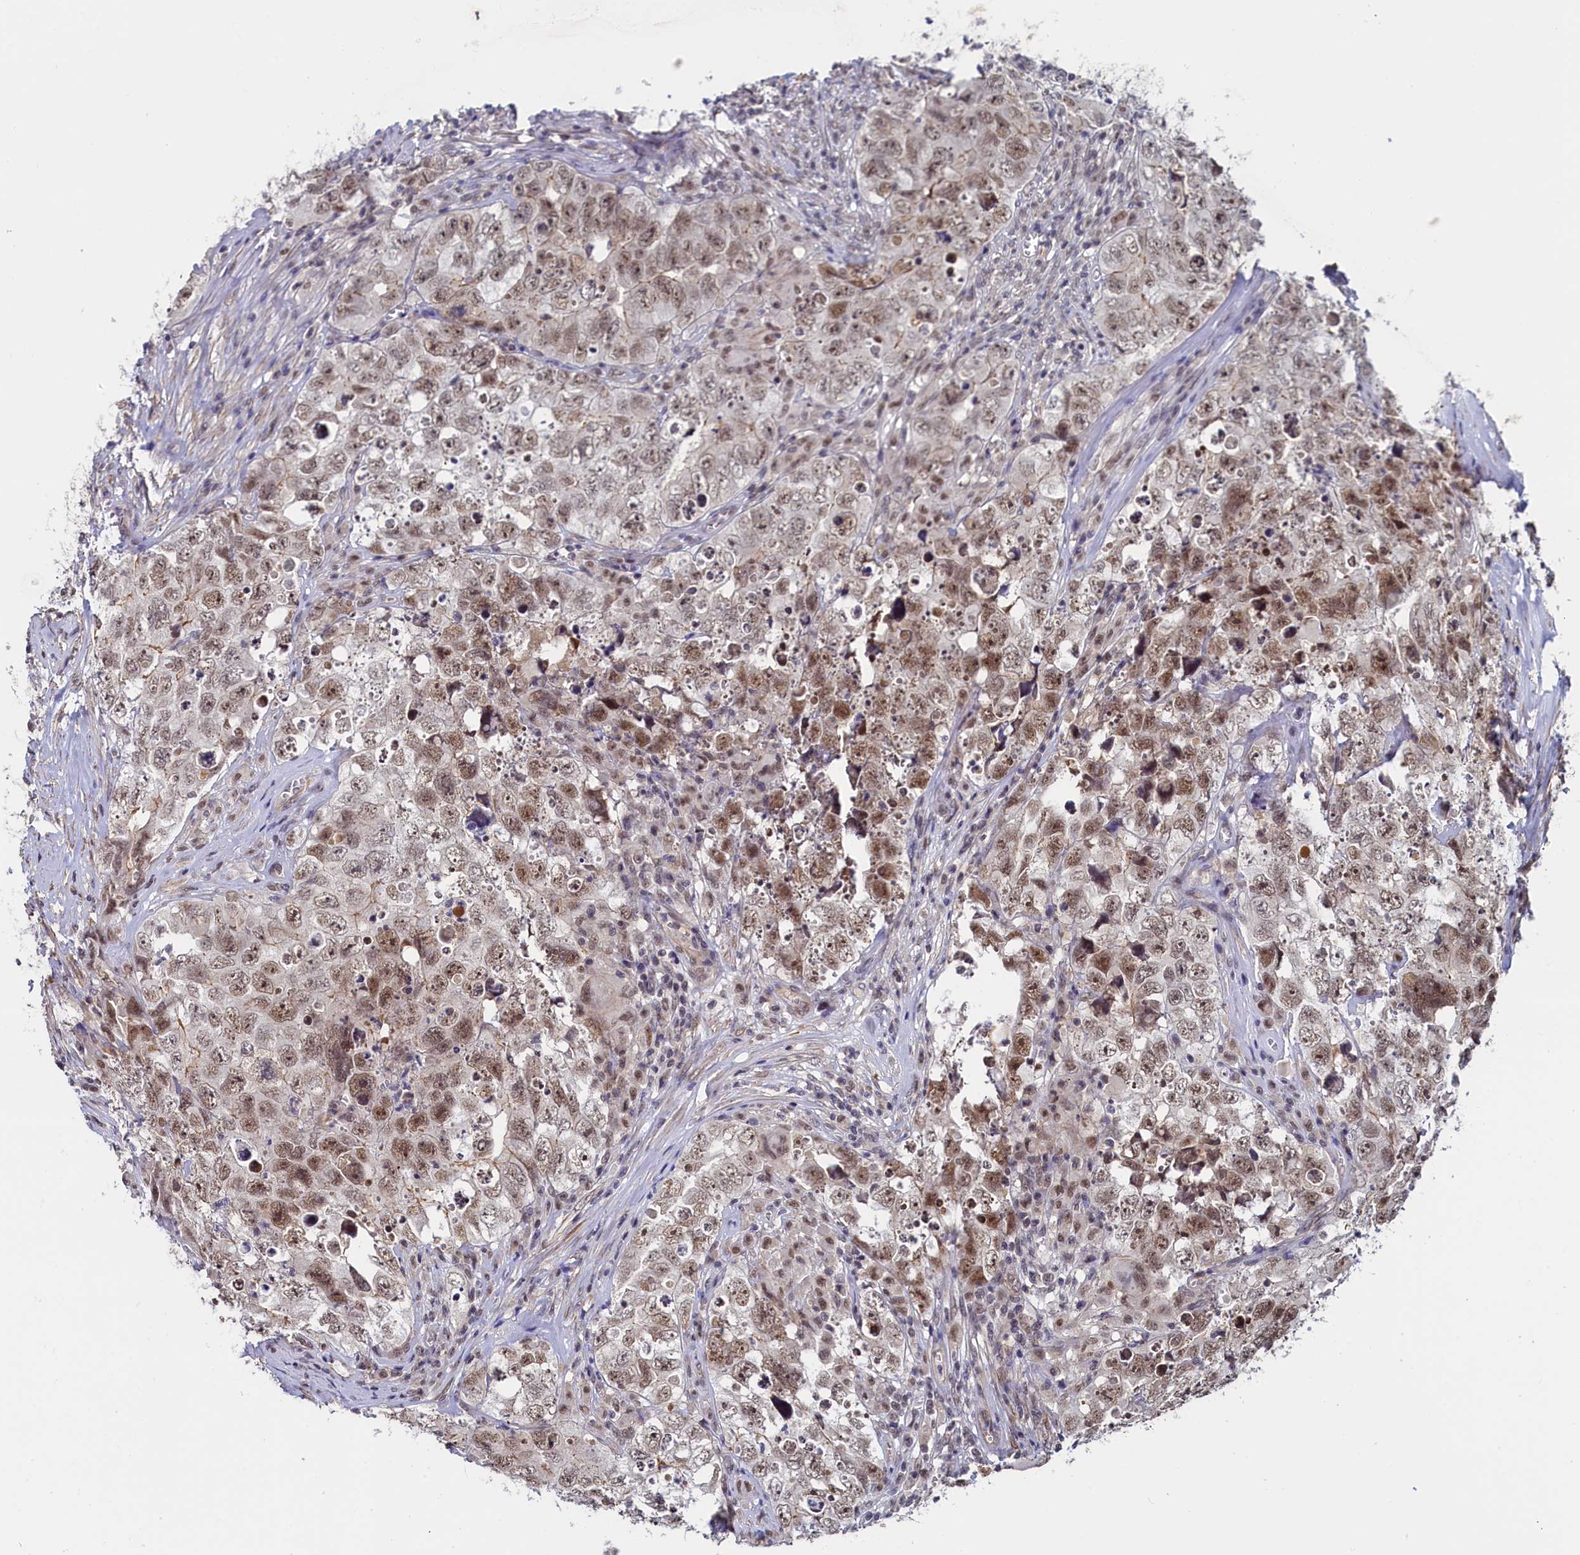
{"staining": {"intensity": "moderate", "quantity": ">75%", "location": "nuclear"}, "tissue": "testis cancer", "cell_type": "Tumor cells", "image_type": "cancer", "snomed": [{"axis": "morphology", "description": "Seminoma, NOS"}, {"axis": "morphology", "description": "Carcinoma, Embryonal, NOS"}, {"axis": "topography", "description": "Testis"}], "caption": "This photomicrograph exhibits immunohistochemistry (IHC) staining of human testis cancer (embryonal carcinoma), with medium moderate nuclear positivity in about >75% of tumor cells.", "gene": "INTS14", "patient": {"sex": "male", "age": 43}}